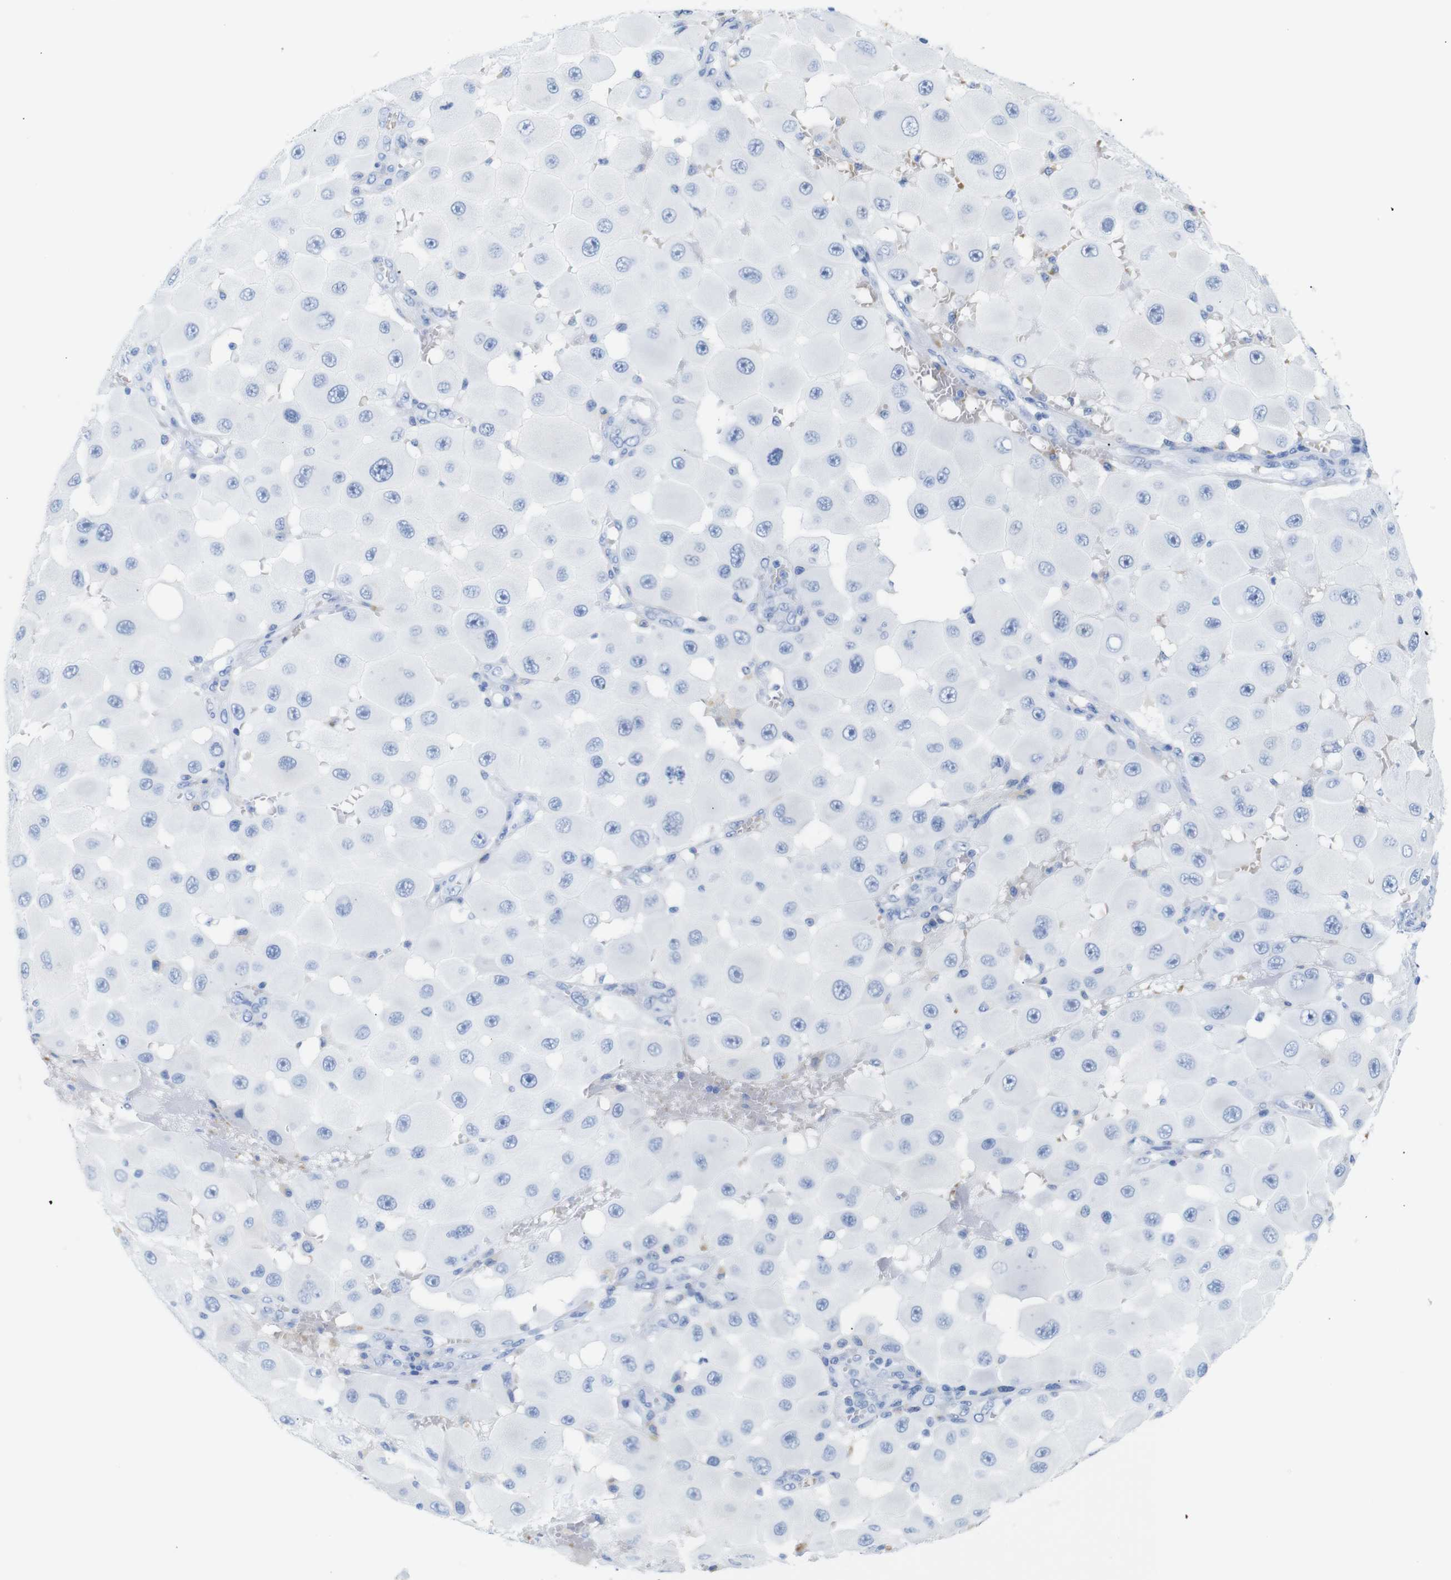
{"staining": {"intensity": "negative", "quantity": "none", "location": "none"}, "tissue": "melanoma", "cell_type": "Tumor cells", "image_type": "cancer", "snomed": [{"axis": "morphology", "description": "Malignant melanoma, NOS"}, {"axis": "topography", "description": "Skin"}], "caption": "This is an IHC image of human melanoma. There is no expression in tumor cells.", "gene": "ERVMER34-1", "patient": {"sex": "female", "age": 81}}